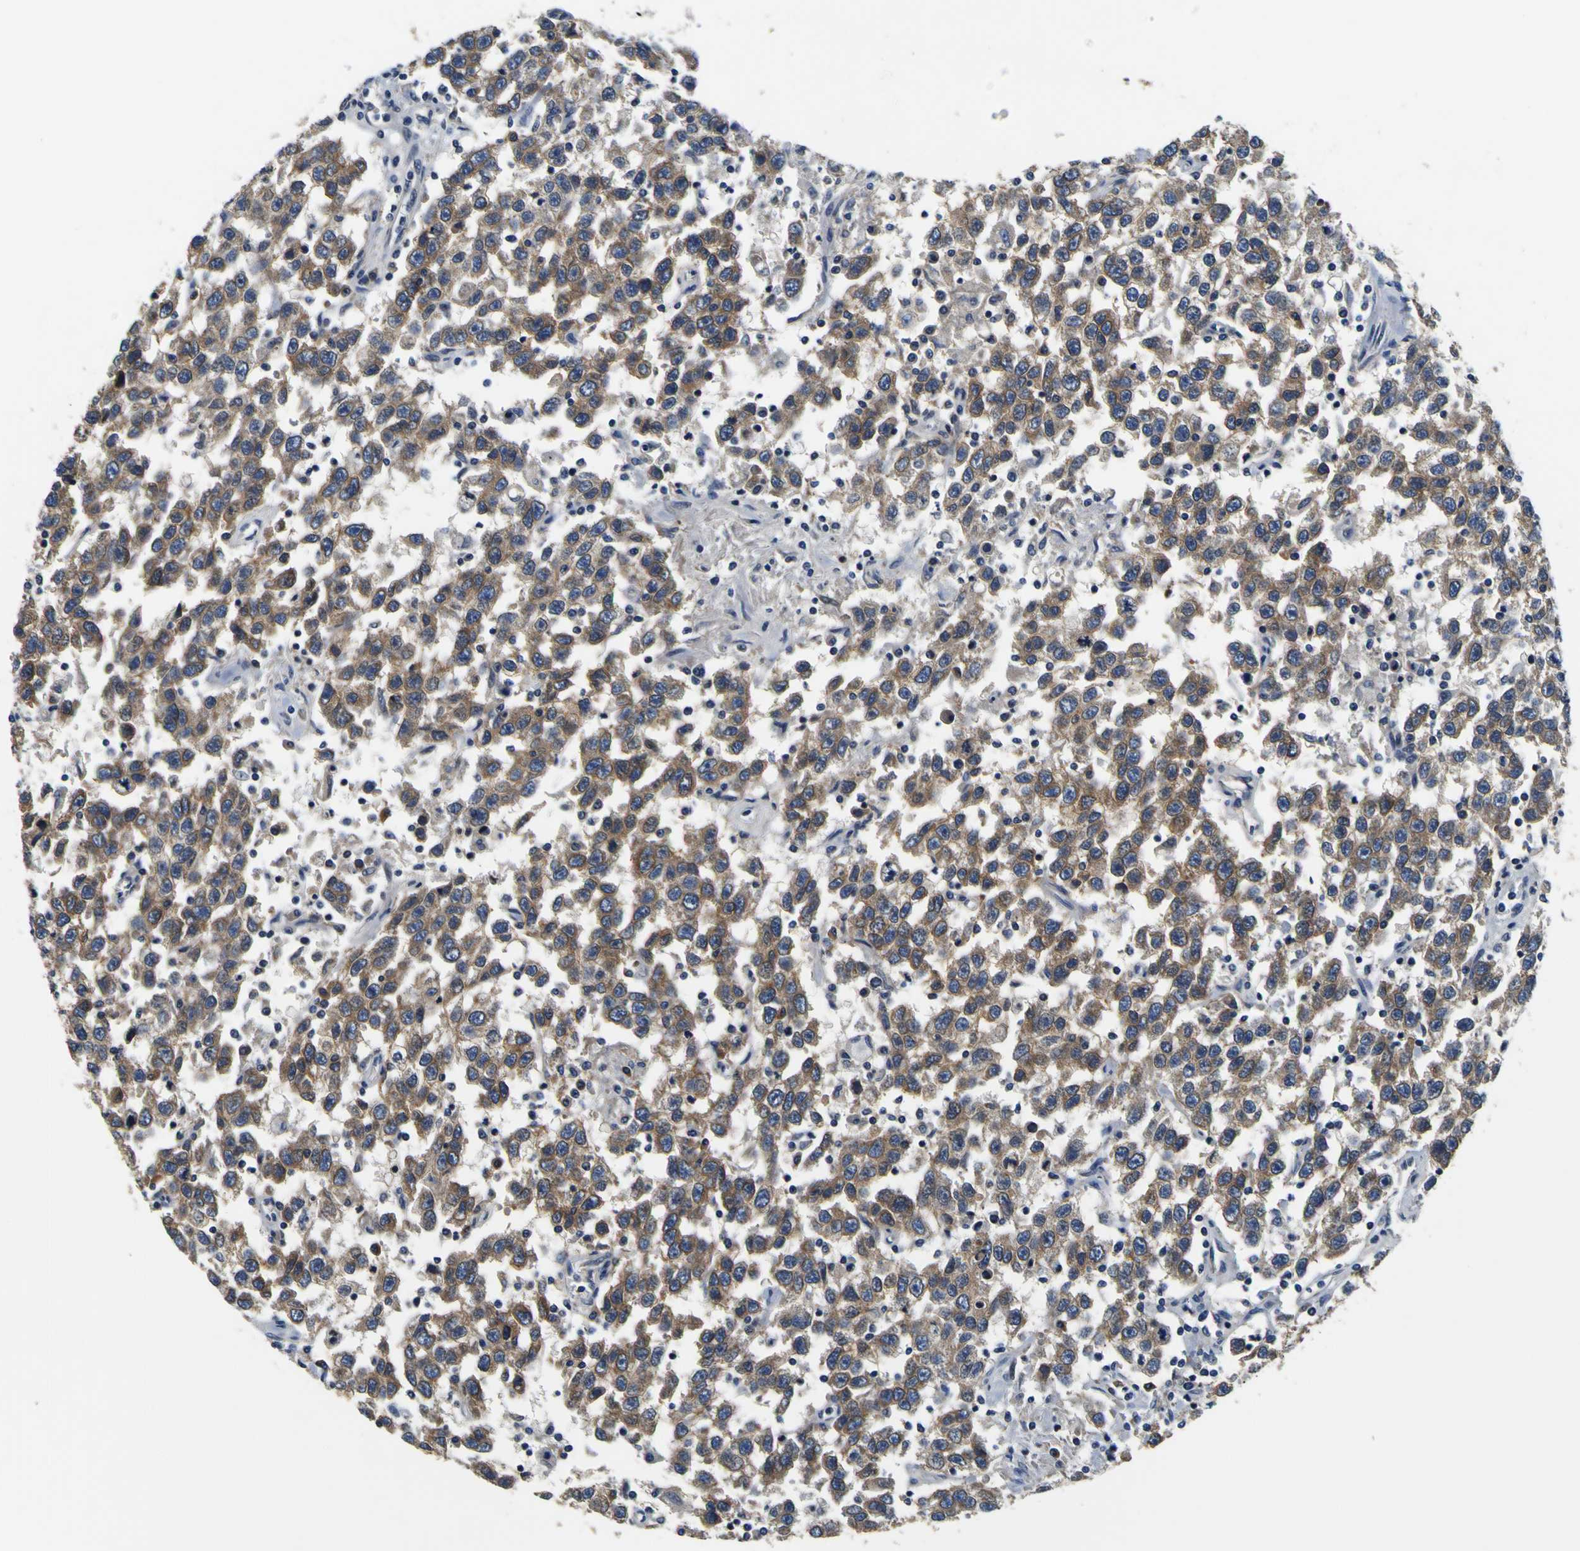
{"staining": {"intensity": "moderate", "quantity": ">75%", "location": "cytoplasmic/membranous"}, "tissue": "testis cancer", "cell_type": "Tumor cells", "image_type": "cancer", "snomed": [{"axis": "morphology", "description": "Seminoma, NOS"}, {"axis": "topography", "description": "Testis"}], "caption": "Immunohistochemistry of testis cancer (seminoma) demonstrates medium levels of moderate cytoplasmic/membranous positivity in approximately >75% of tumor cells.", "gene": "EPHB4", "patient": {"sex": "male", "age": 41}}